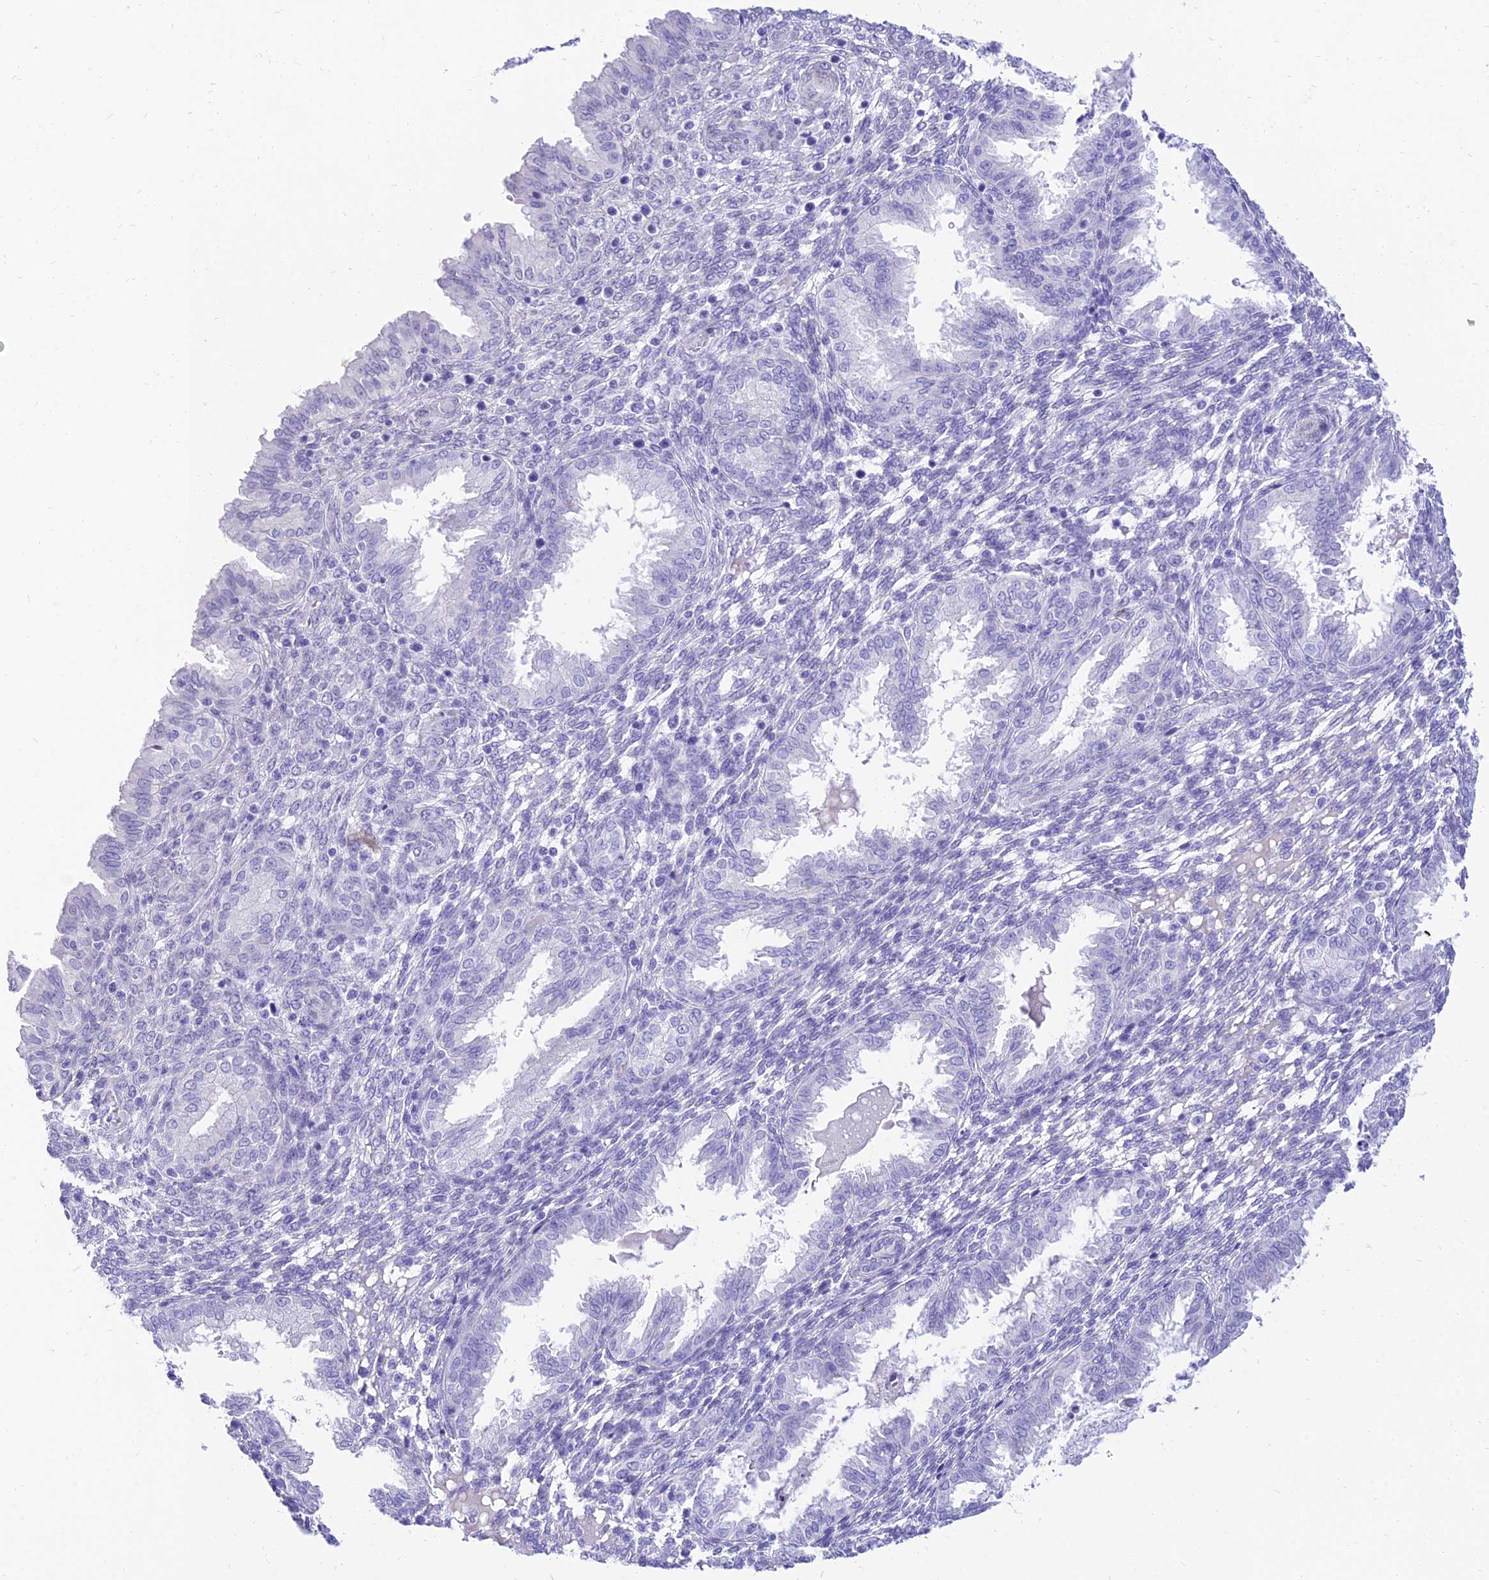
{"staining": {"intensity": "negative", "quantity": "none", "location": "none"}, "tissue": "endometrium", "cell_type": "Cells in endometrial stroma", "image_type": "normal", "snomed": [{"axis": "morphology", "description": "Normal tissue, NOS"}, {"axis": "topography", "description": "Endometrium"}], "caption": "Immunohistochemistry image of normal endometrium stained for a protein (brown), which shows no staining in cells in endometrial stroma.", "gene": "TAC3", "patient": {"sex": "female", "age": 33}}